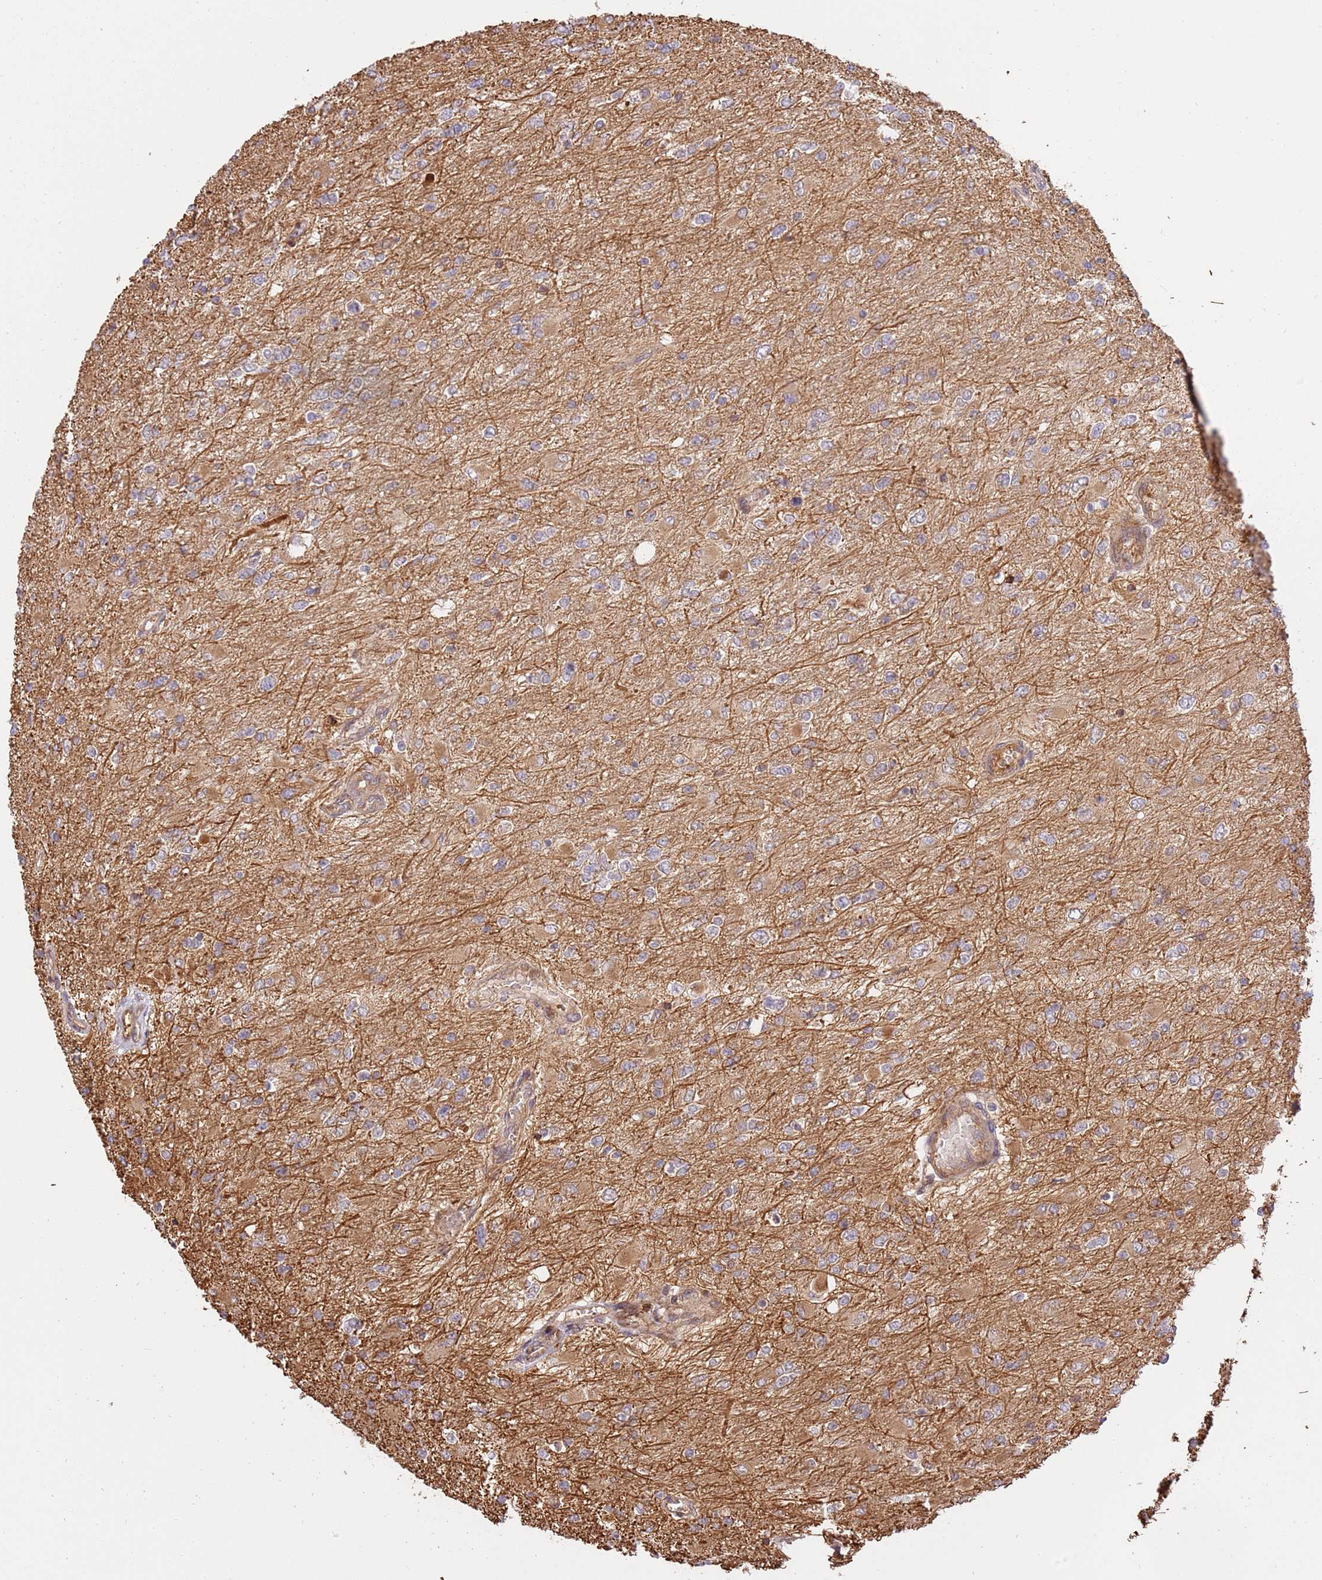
{"staining": {"intensity": "weak", "quantity": "25%-75%", "location": "cytoplasmic/membranous"}, "tissue": "glioma", "cell_type": "Tumor cells", "image_type": "cancer", "snomed": [{"axis": "morphology", "description": "Glioma, malignant, High grade"}, {"axis": "topography", "description": "Cerebral cortex"}], "caption": "The immunohistochemical stain shows weak cytoplasmic/membranous expression in tumor cells of glioma tissue.", "gene": "KATNAL2", "patient": {"sex": "female", "age": 36}}